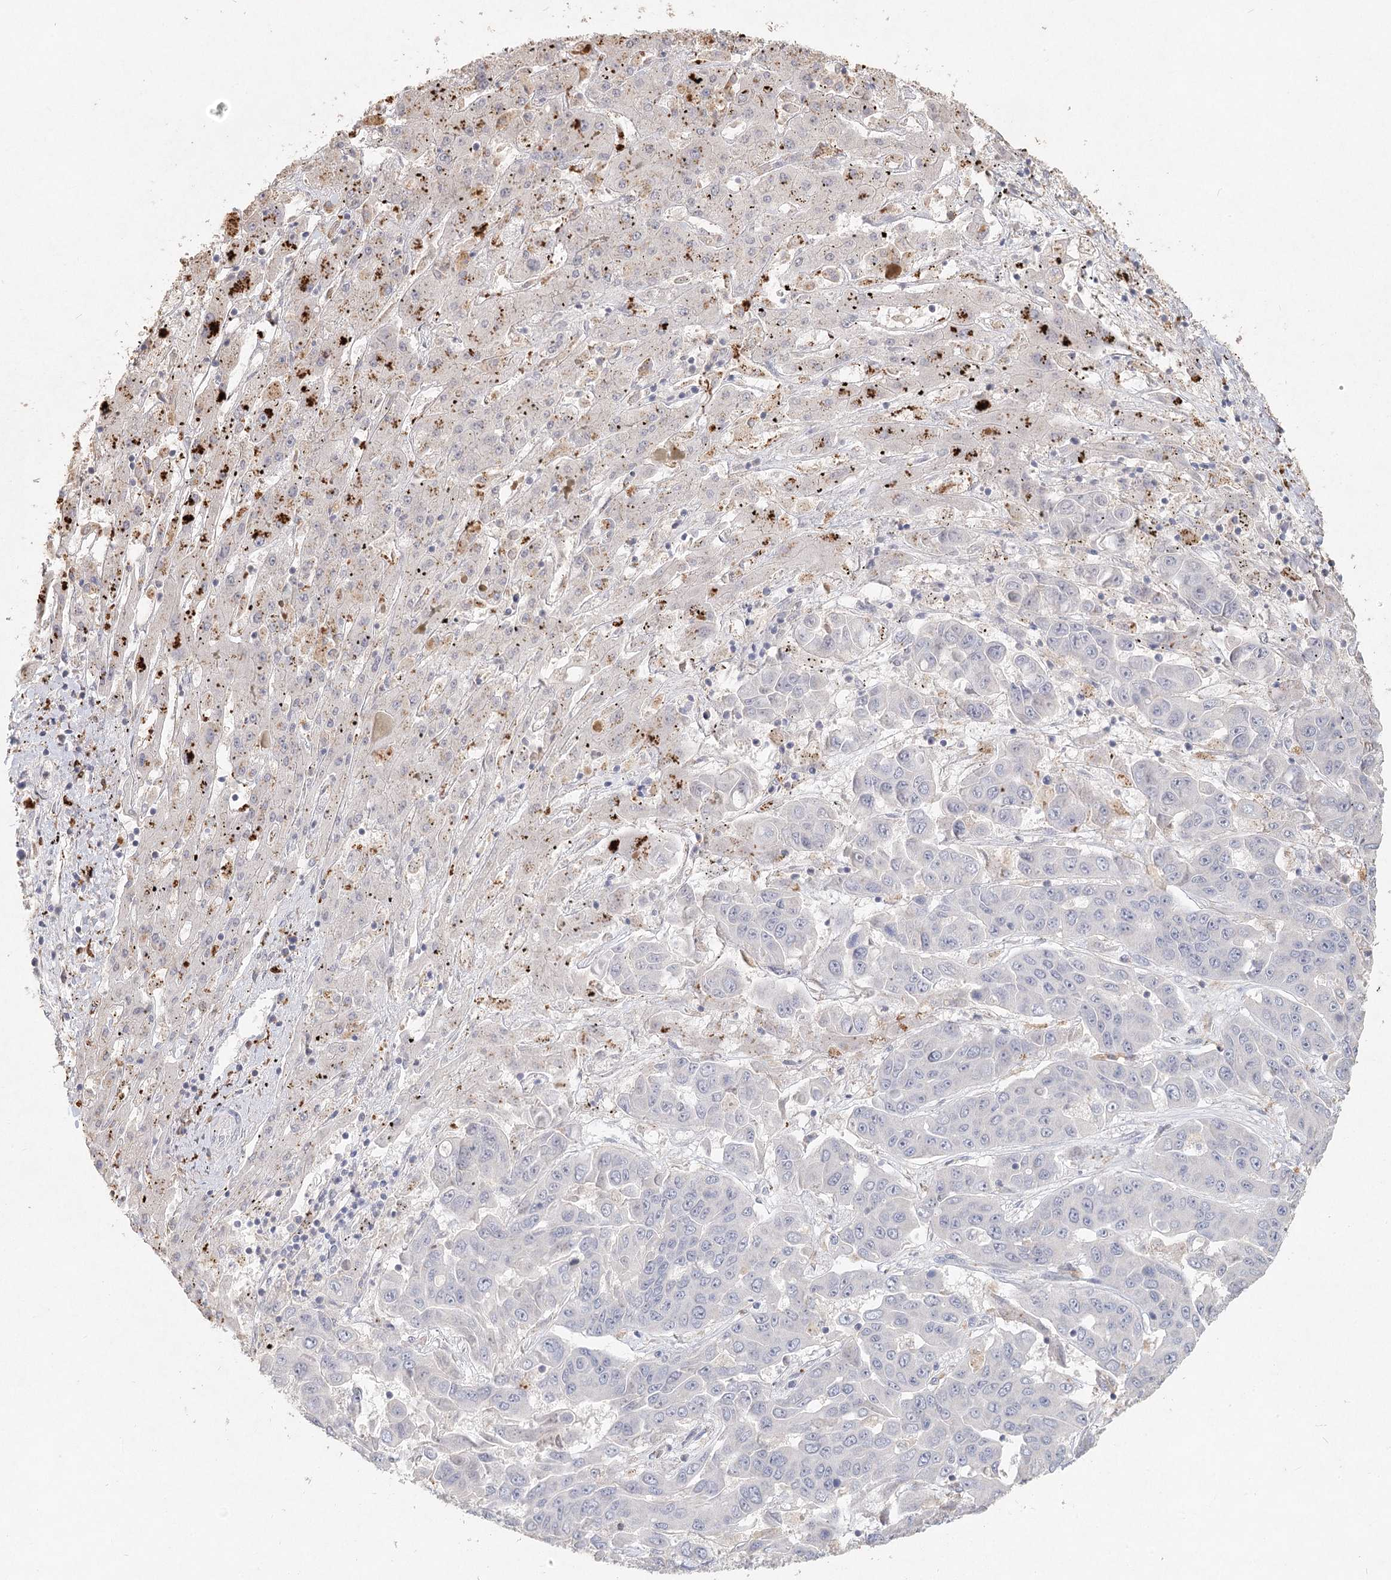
{"staining": {"intensity": "negative", "quantity": "none", "location": "none"}, "tissue": "liver cancer", "cell_type": "Tumor cells", "image_type": "cancer", "snomed": [{"axis": "morphology", "description": "Cholangiocarcinoma"}, {"axis": "topography", "description": "Liver"}], "caption": "Immunohistochemistry histopathology image of liver cancer stained for a protein (brown), which shows no expression in tumor cells.", "gene": "ARSI", "patient": {"sex": "female", "age": 52}}